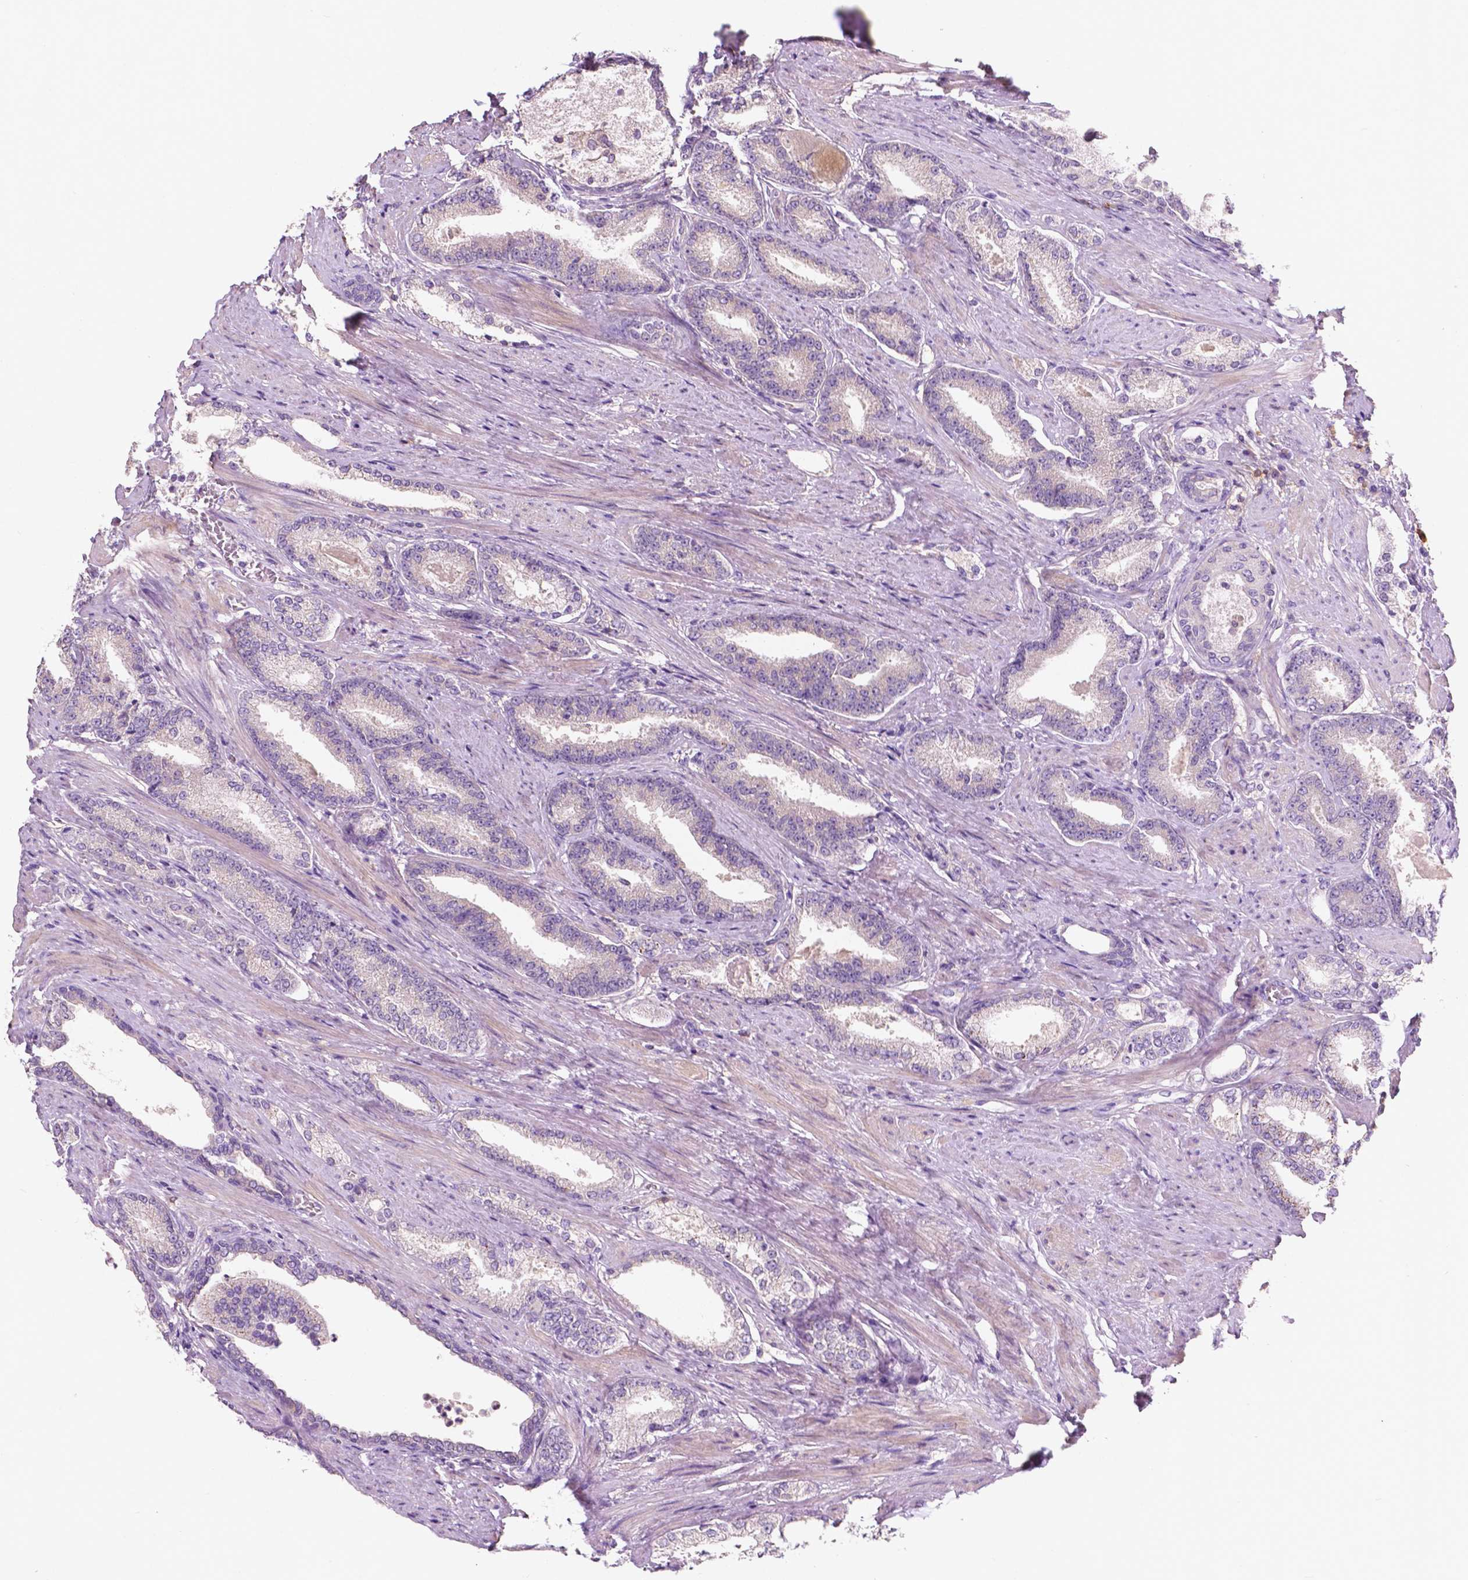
{"staining": {"intensity": "negative", "quantity": "none", "location": "none"}, "tissue": "prostate cancer", "cell_type": "Tumor cells", "image_type": "cancer", "snomed": [{"axis": "morphology", "description": "Adenocarcinoma, High grade"}, {"axis": "topography", "description": "Prostate and seminal vesicle, NOS"}], "caption": "Tumor cells are negative for brown protein staining in prostate cancer.", "gene": "SEMA4A", "patient": {"sex": "male", "age": 61}}